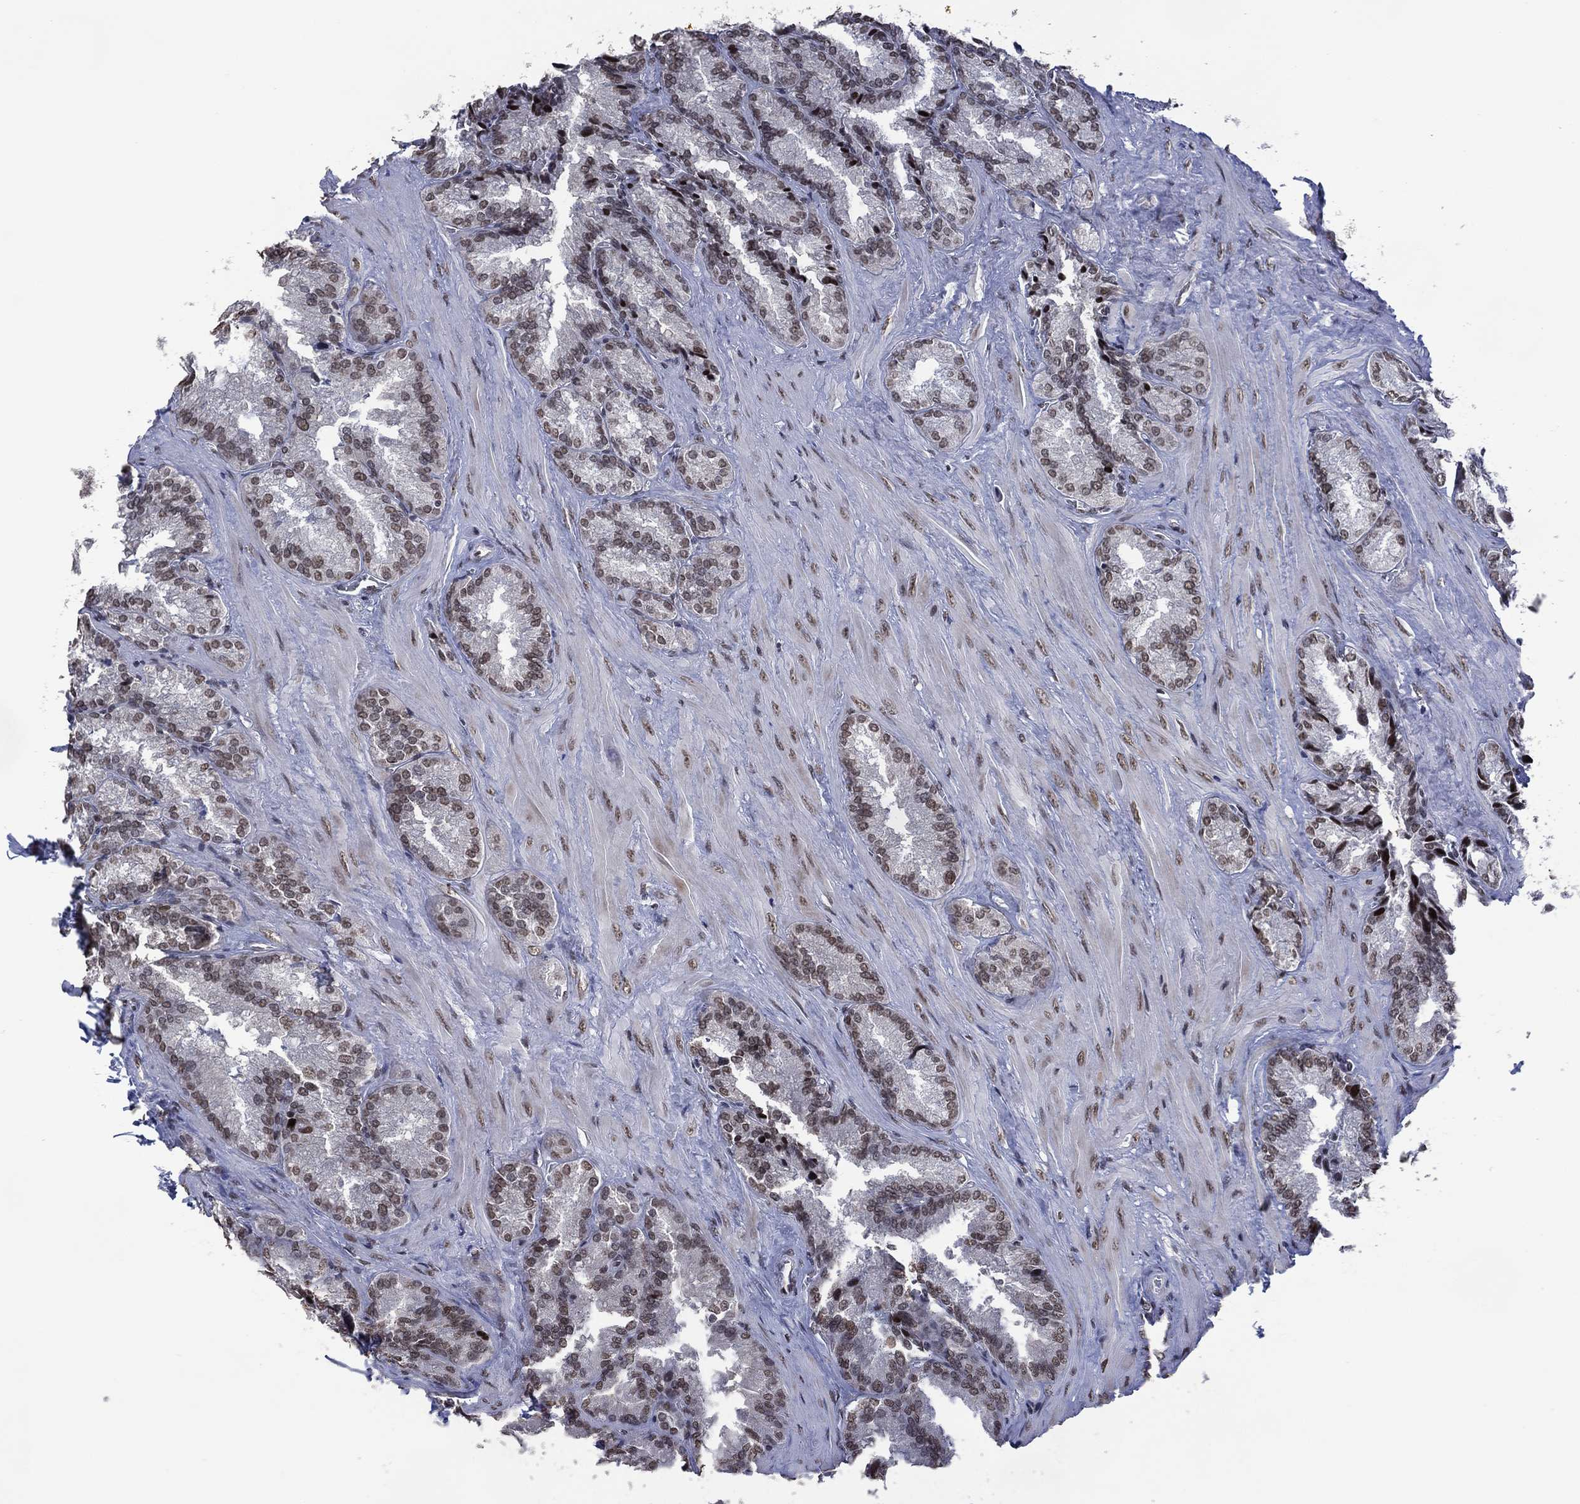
{"staining": {"intensity": "weak", "quantity": "25%-75%", "location": "nuclear"}, "tissue": "seminal vesicle", "cell_type": "Glandular cells", "image_type": "normal", "snomed": [{"axis": "morphology", "description": "Normal tissue, NOS"}, {"axis": "topography", "description": "Seminal veicle"}], "caption": "Immunohistochemistry histopathology image of benign seminal vesicle: human seminal vesicle stained using immunohistochemistry demonstrates low levels of weak protein expression localized specifically in the nuclear of glandular cells, appearing as a nuclear brown color.", "gene": "EHMT1", "patient": {"sex": "male", "age": 37}}